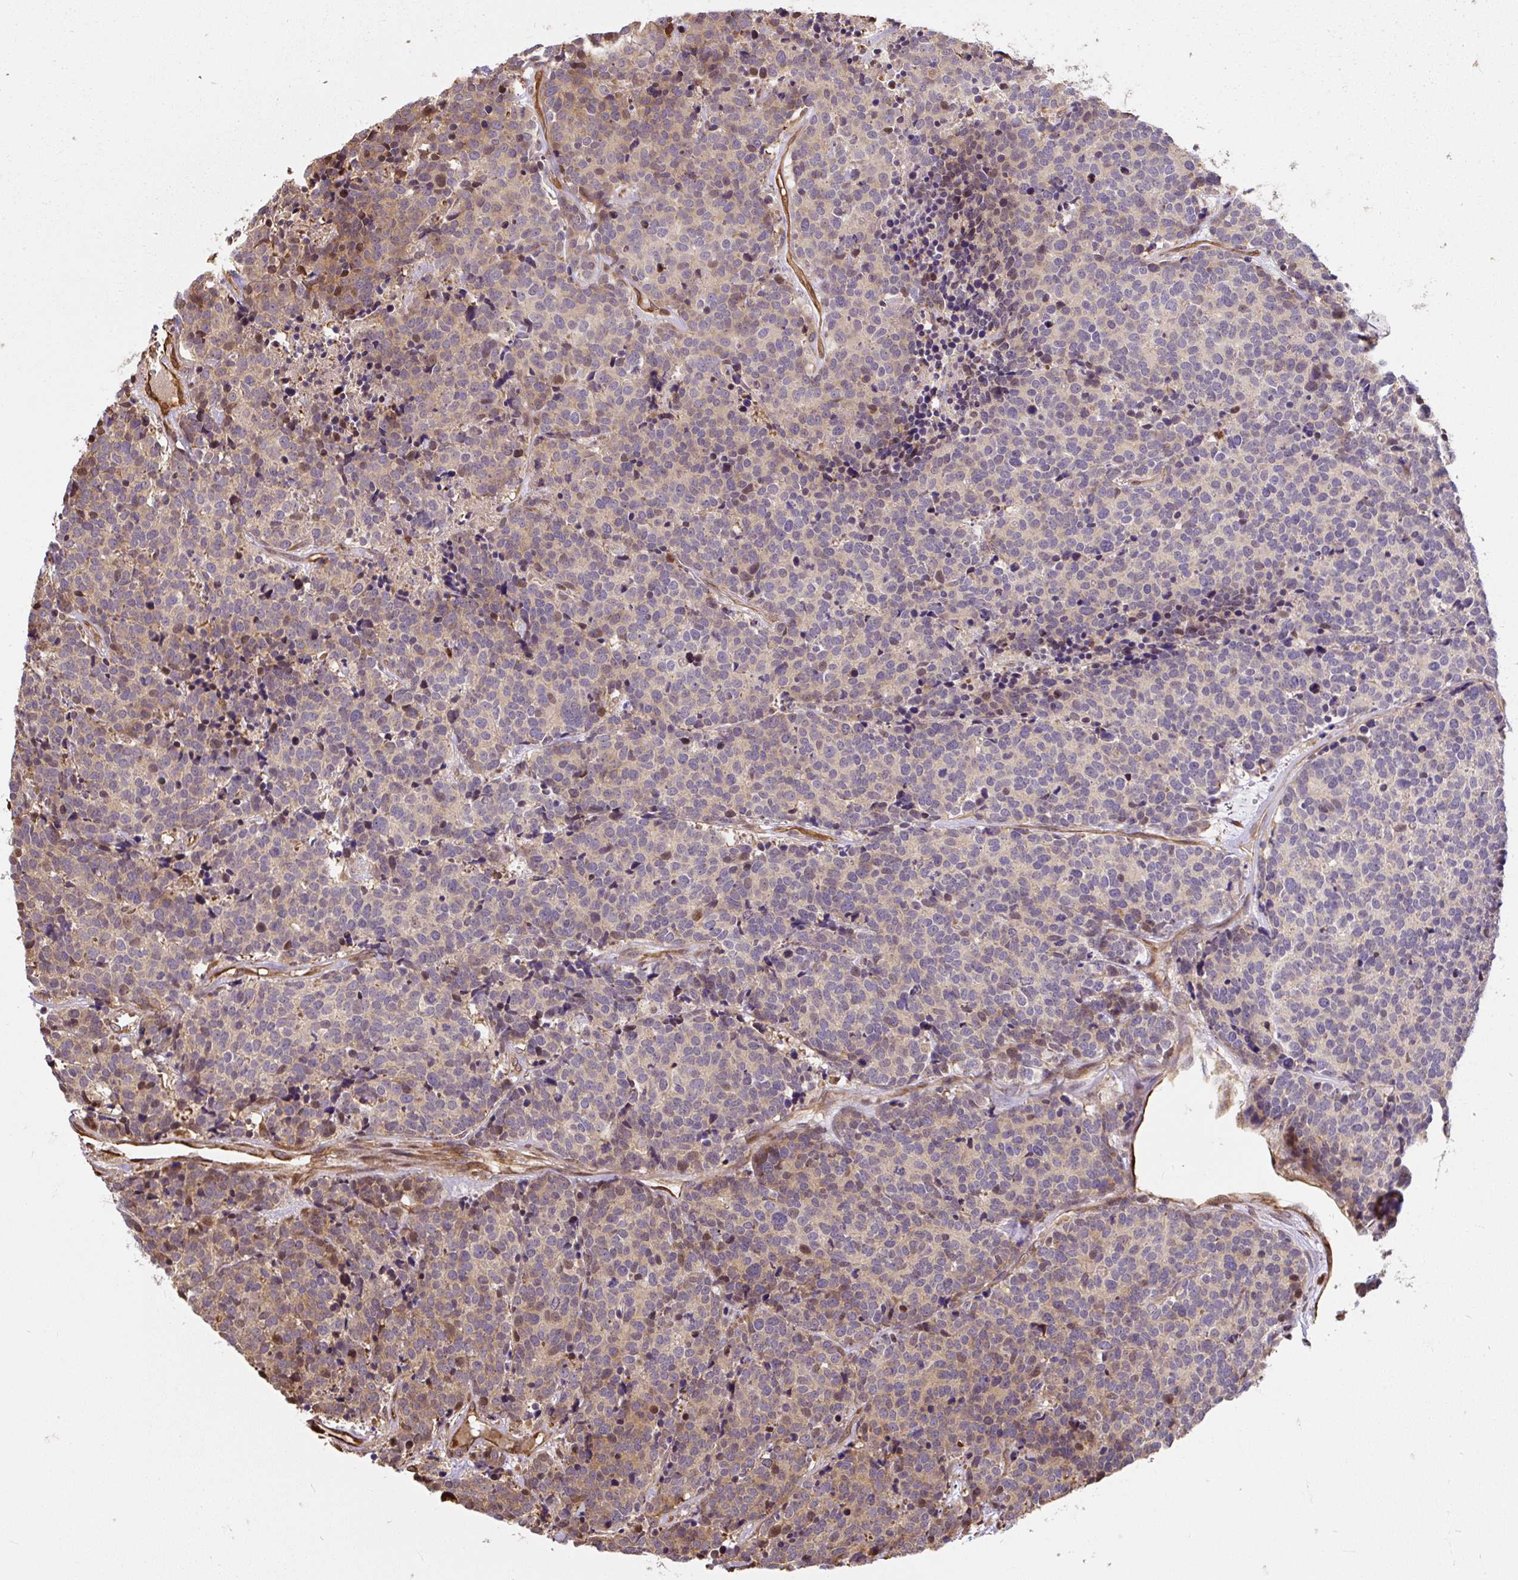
{"staining": {"intensity": "weak", "quantity": "25%-75%", "location": "cytoplasmic/membranous"}, "tissue": "carcinoid", "cell_type": "Tumor cells", "image_type": "cancer", "snomed": [{"axis": "morphology", "description": "Carcinoid, malignant, NOS"}, {"axis": "topography", "description": "Skin"}], "caption": "Immunohistochemical staining of human carcinoid (malignant) reveals low levels of weak cytoplasmic/membranous protein expression in about 25%-75% of tumor cells. Using DAB (3,3'-diaminobenzidine) (brown) and hematoxylin (blue) stains, captured at high magnification using brightfield microscopy.", "gene": "PUS7L", "patient": {"sex": "female", "age": 79}}